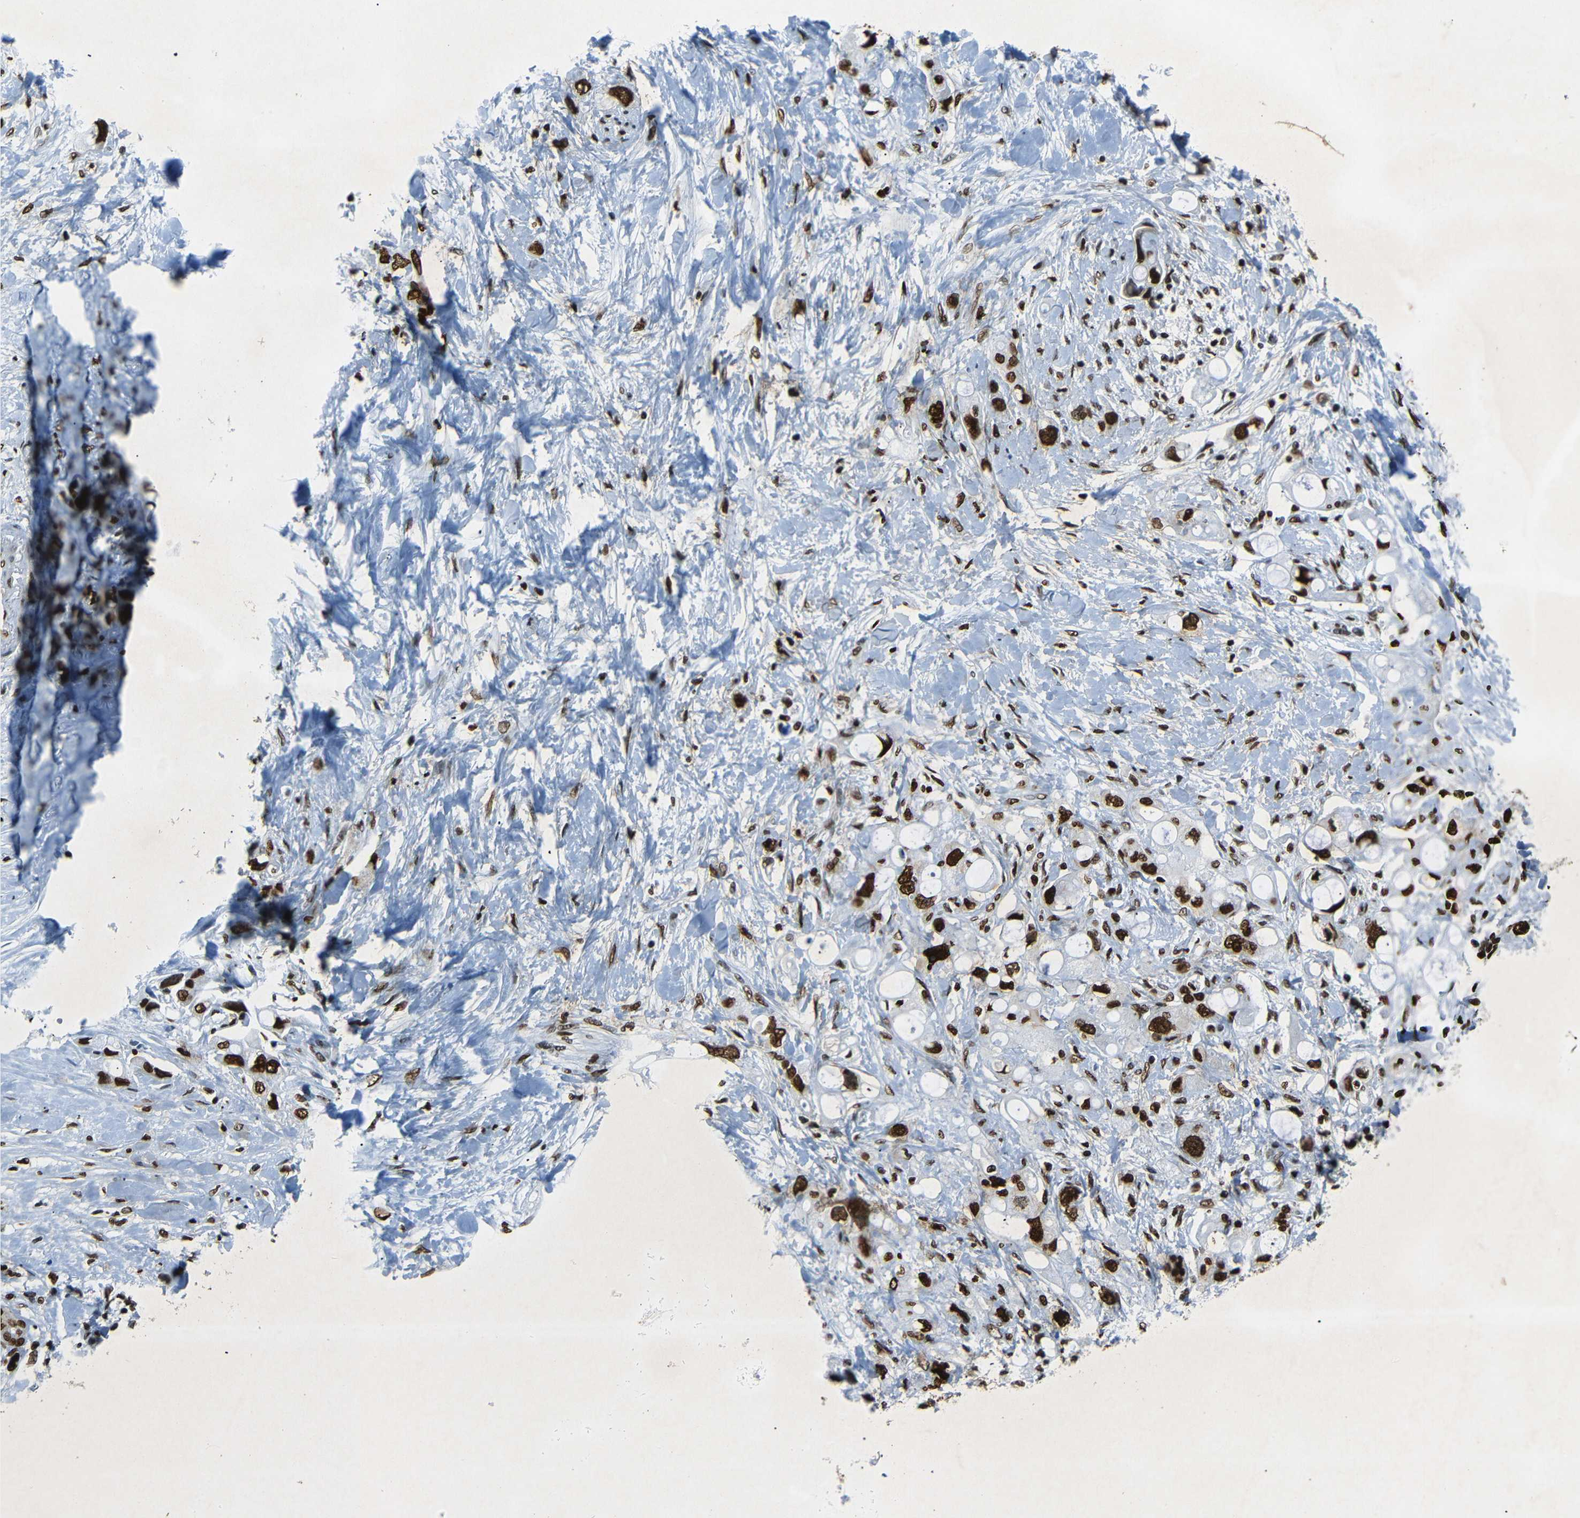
{"staining": {"intensity": "strong", "quantity": ">75%", "location": "nuclear"}, "tissue": "pancreatic cancer", "cell_type": "Tumor cells", "image_type": "cancer", "snomed": [{"axis": "morphology", "description": "Adenocarcinoma, NOS"}, {"axis": "topography", "description": "Pancreas"}], "caption": "A brown stain shows strong nuclear expression of a protein in human pancreatic cancer (adenocarcinoma) tumor cells.", "gene": "HMGN1", "patient": {"sex": "female", "age": 56}}